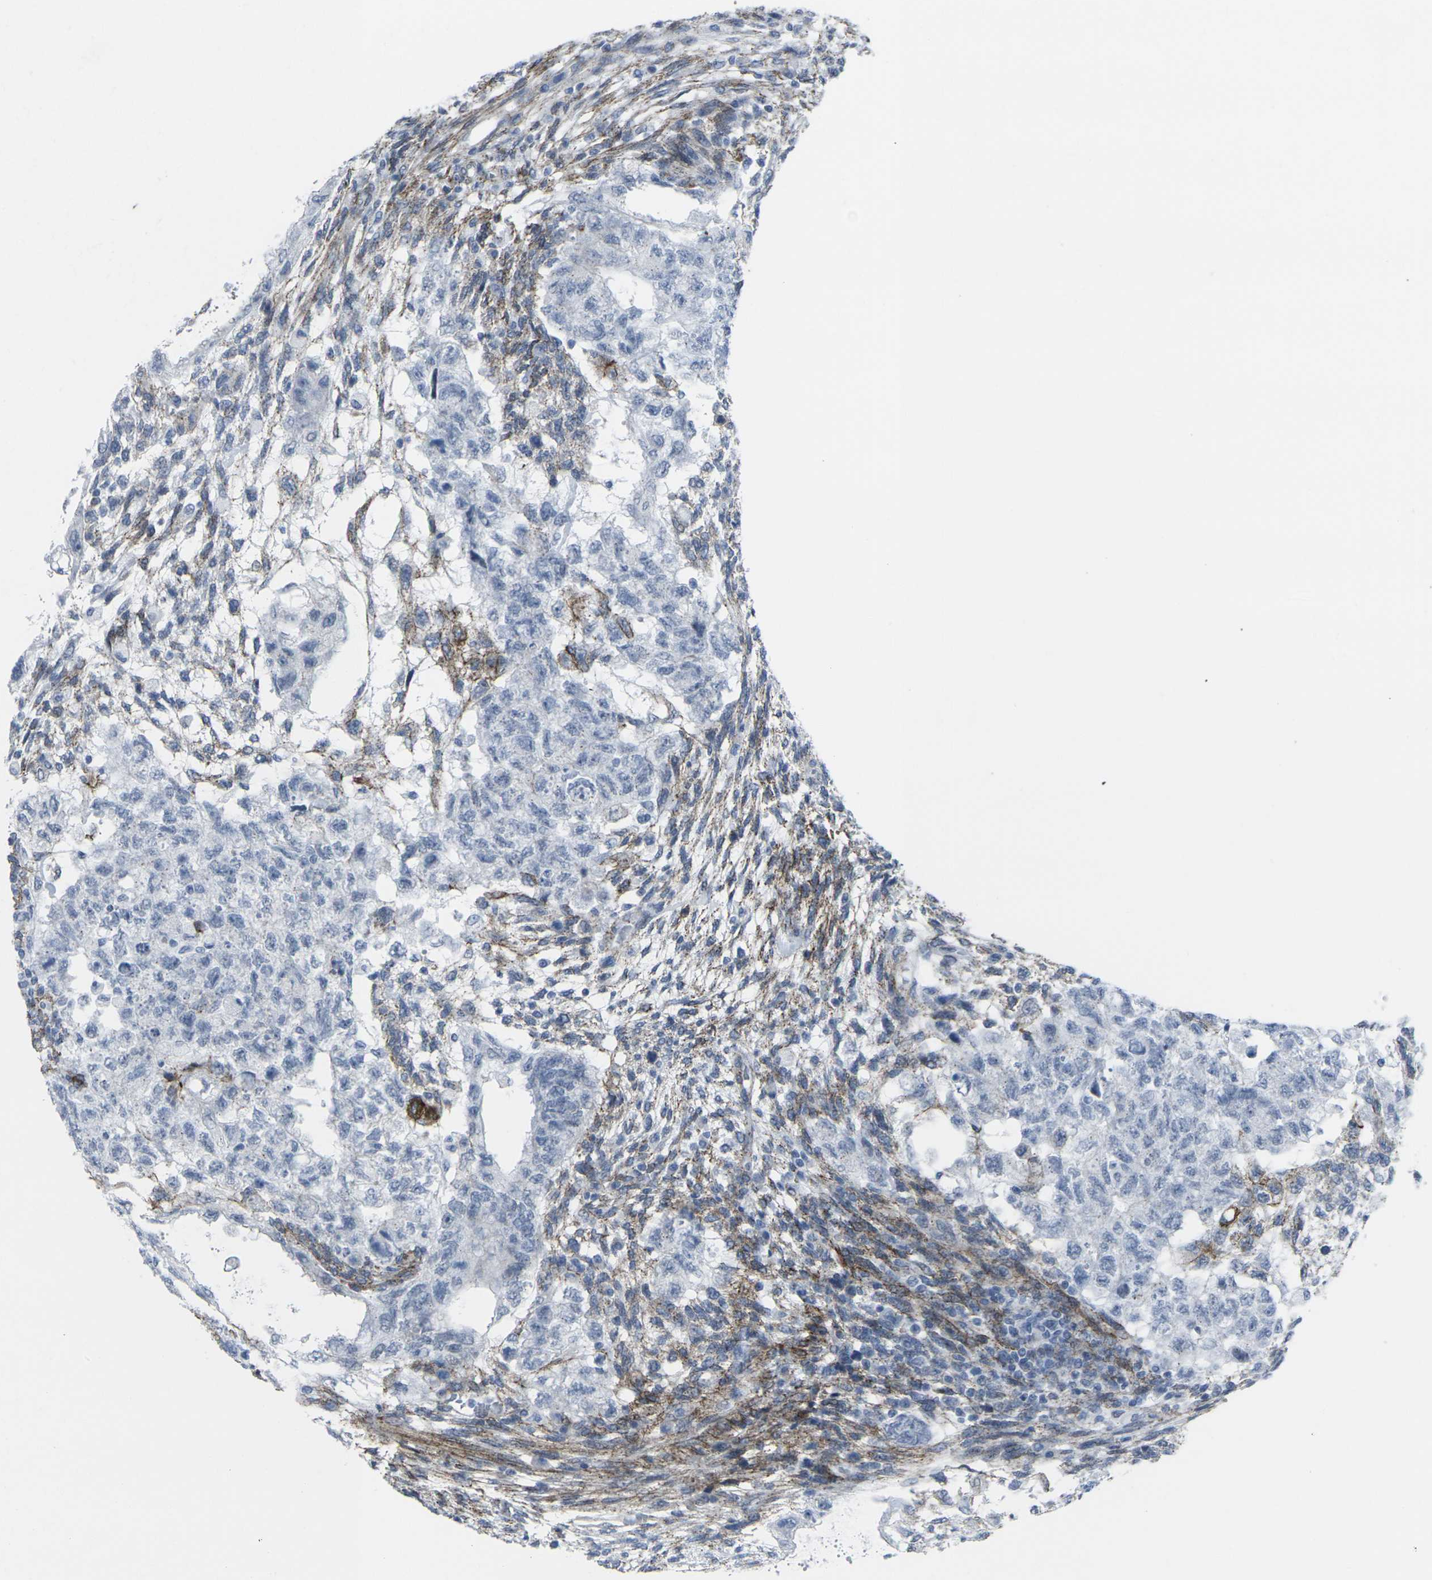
{"staining": {"intensity": "negative", "quantity": "none", "location": "none"}, "tissue": "testis cancer", "cell_type": "Tumor cells", "image_type": "cancer", "snomed": [{"axis": "morphology", "description": "Normal tissue, NOS"}, {"axis": "morphology", "description": "Carcinoma, Embryonal, NOS"}, {"axis": "topography", "description": "Testis"}], "caption": "IHC micrograph of human embryonal carcinoma (testis) stained for a protein (brown), which displays no positivity in tumor cells.", "gene": "CDH11", "patient": {"sex": "male", "age": 36}}